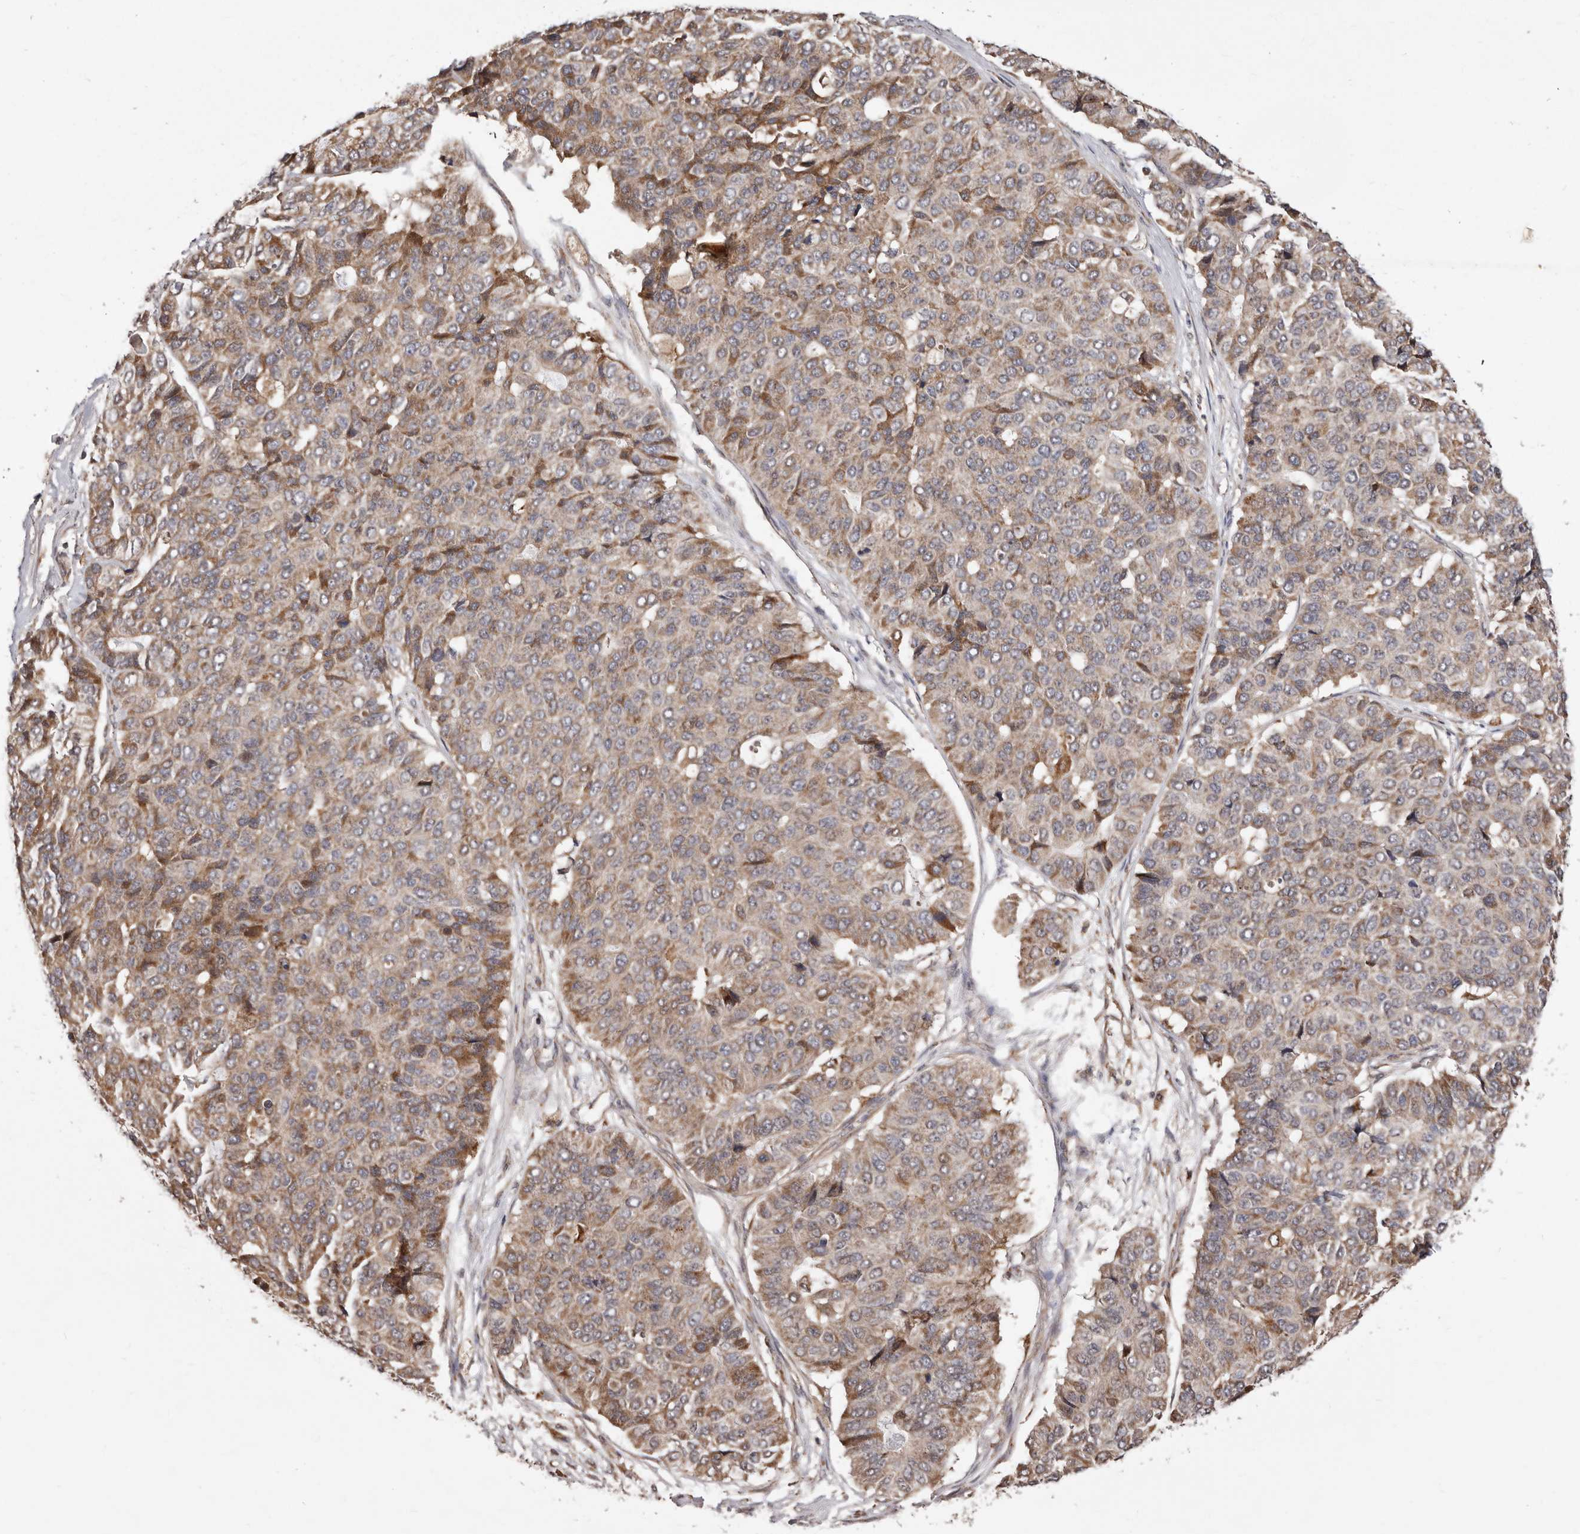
{"staining": {"intensity": "moderate", "quantity": "25%-75%", "location": "cytoplasmic/membranous"}, "tissue": "pancreatic cancer", "cell_type": "Tumor cells", "image_type": "cancer", "snomed": [{"axis": "morphology", "description": "Adenocarcinoma, NOS"}, {"axis": "topography", "description": "Pancreas"}], "caption": "About 25%-75% of tumor cells in human pancreatic adenocarcinoma exhibit moderate cytoplasmic/membranous protein positivity as visualized by brown immunohistochemical staining.", "gene": "RRM2B", "patient": {"sex": "male", "age": 50}}